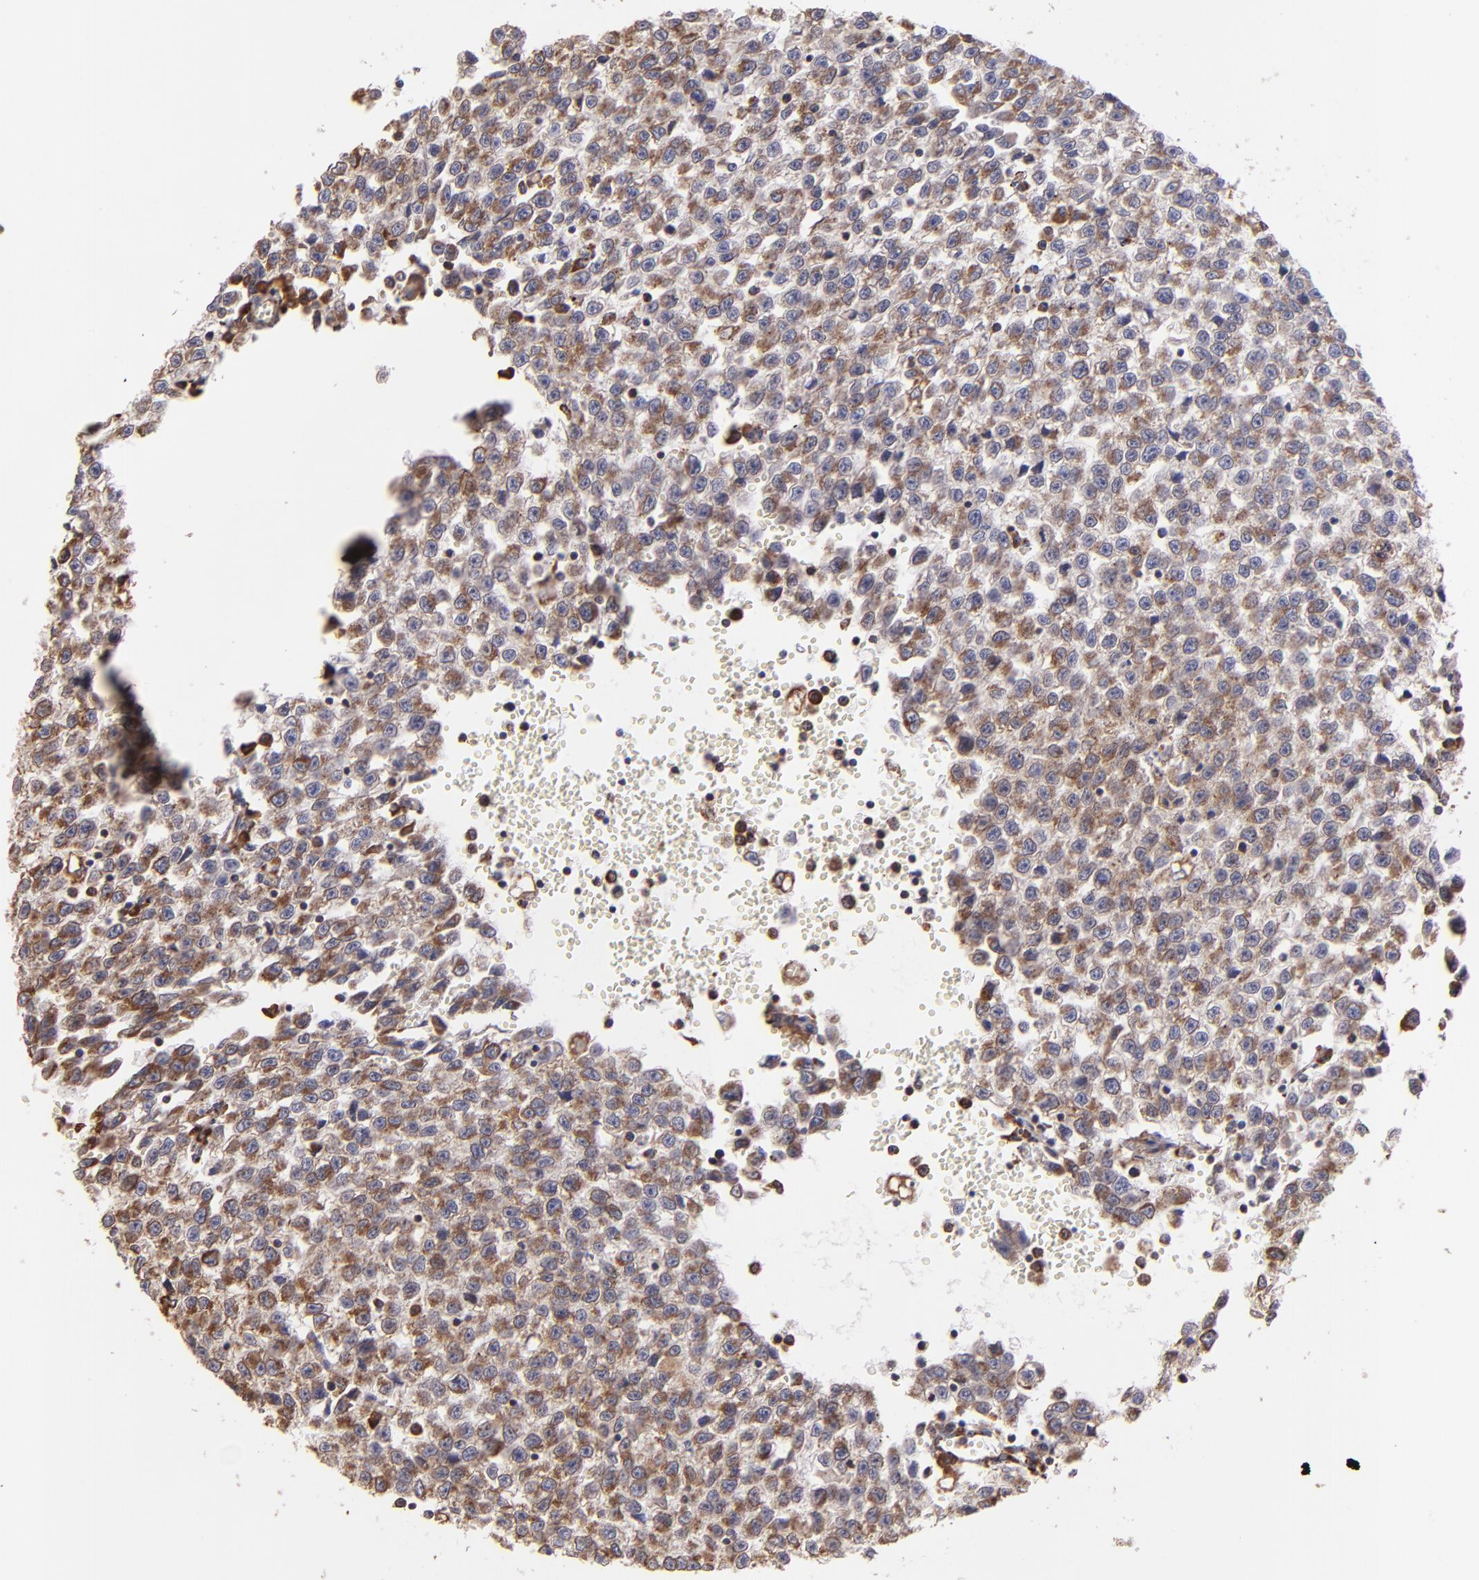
{"staining": {"intensity": "moderate", "quantity": ">75%", "location": "cytoplasmic/membranous"}, "tissue": "testis cancer", "cell_type": "Tumor cells", "image_type": "cancer", "snomed": [{"axis": "morphology", "description": "Seminoma, NOS"}, {"axis": "topography", "description": "Testis"}], "caption": "Moderate cytoplasmic/membranous staining for a protein is identified in about >75% of tumor cells of testis cancer (seminoma) using IHC.", "gene": "MAOB", "patient": {"sex": "male", "age": 35}}